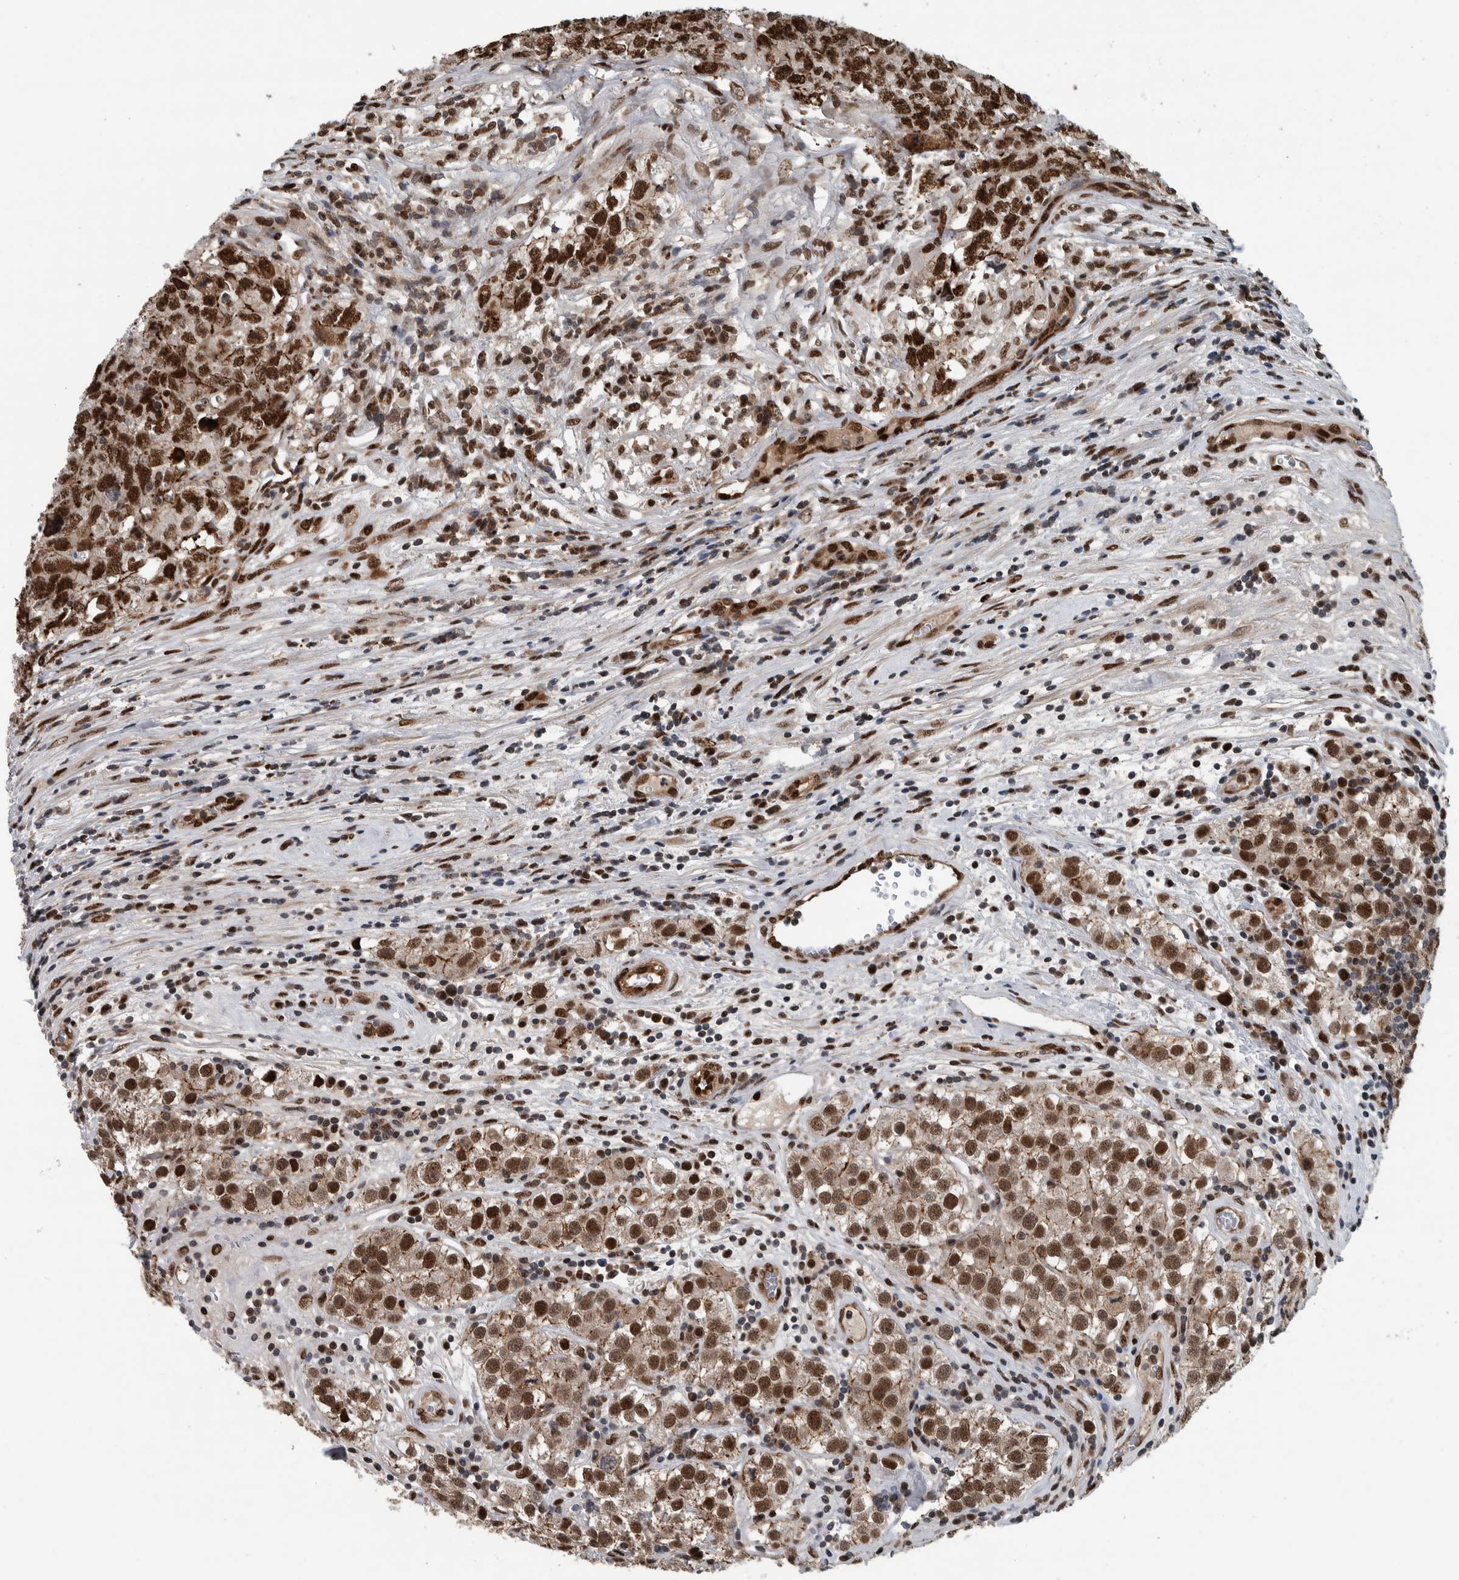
{"staining": {"intensity": "strong", "quantity": ">75%", "location": "nuclear"}, "tissue": "testis cancer", "cell_type": "Tumor cells", "image_type": "cancer", "snomed": [{"axis": "morphology", "description": "Seminoma, NOS"}, {"axis": "morphology", "description": "Carcinoma, Embryonal, NOS"}, {"axis": "topography", "description": "Testis"}], "caption": "An IHC photomicrograph of tumor tissue is shown. Protein staining in brown shows strong nuclear positivity in embryonal carcinoma (testis) within tumor cells.", "gene": "FAM135B", "patient": {"sex": "male", "age": 43}}